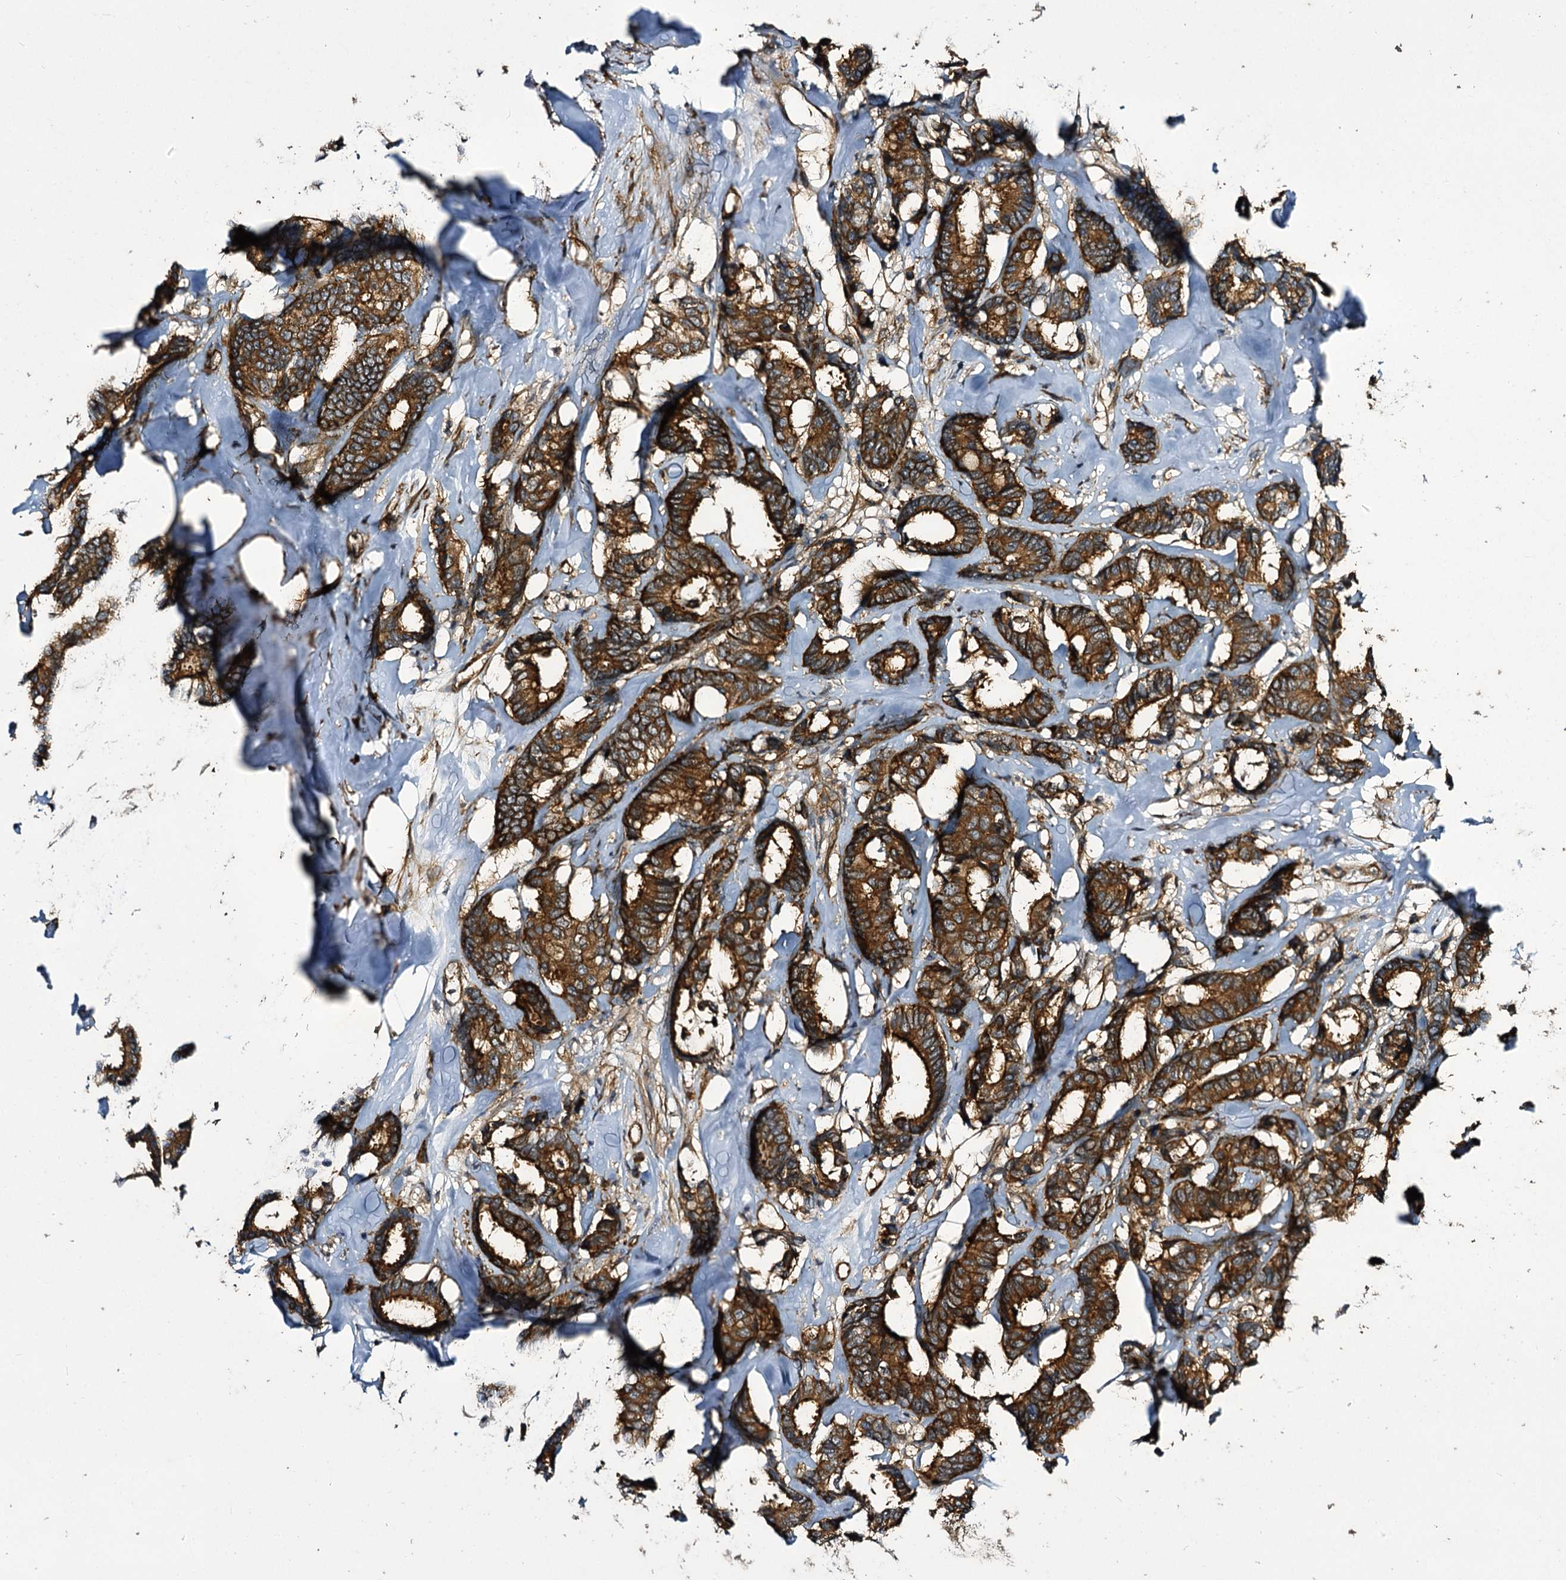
{"staining": {"intensity": "moderate", "quantity": ">75%", "location": "cytoplasmic/membranous"}, "tissue": "breast cancer", "cell_type": "Tumor cells", "image_type": "cancer", "snomed": [{"axis": "morphology", "description": "Duct carcinoma"}, {"axis": "topography", "description": "Breast"}], "caption": "IHC (DAB (3,3'-diaminobenzidine)) staining of breast intraductal carcinoma demonstrates moderate cytoplasmic/membranous protein staining in approximately >75% of tumor cells.", "gene": "MYO1C", "patient": {"sex": "female", "age": 87}}